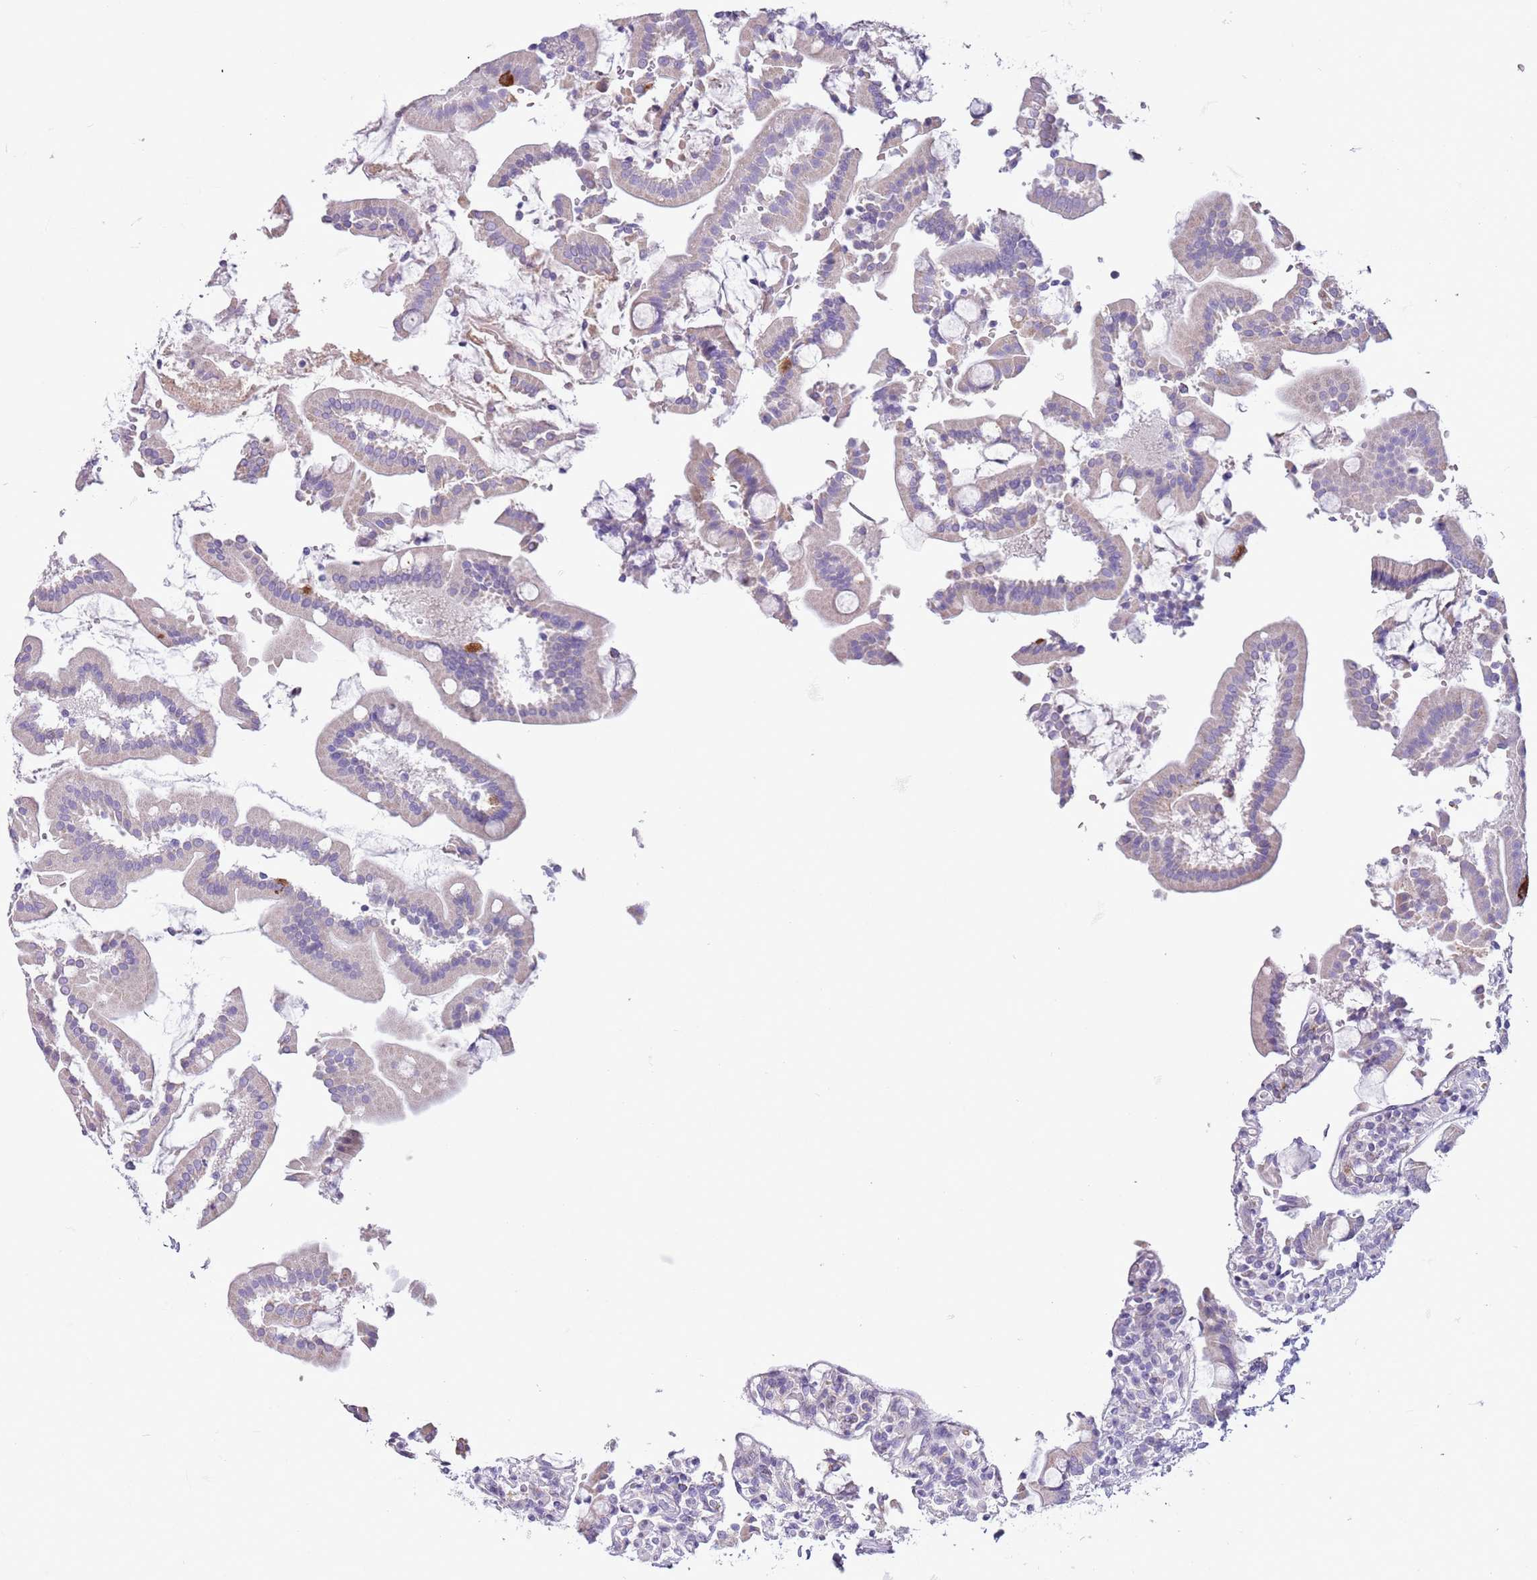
{"staining": {"intensity": "strong", "quantity": "<25%", "location": "cytoplasmic/membranous"}, "tissue": "duodenum", "cell_type": "Glandular cells", "image_type": "normal", "snomed": [{"axis": "morphology", "description": "Normal tissue, NOS"}, {"axis": "topography", "description": "Duodenum"}], "caption": "This is a micrograph of IHC staining of benign duodenum, which shows strong expression in the cytoplasmic/membranous of glandular cells.", "gene": "ZNF697", "patient": {"sex": "male", "age": 55}}